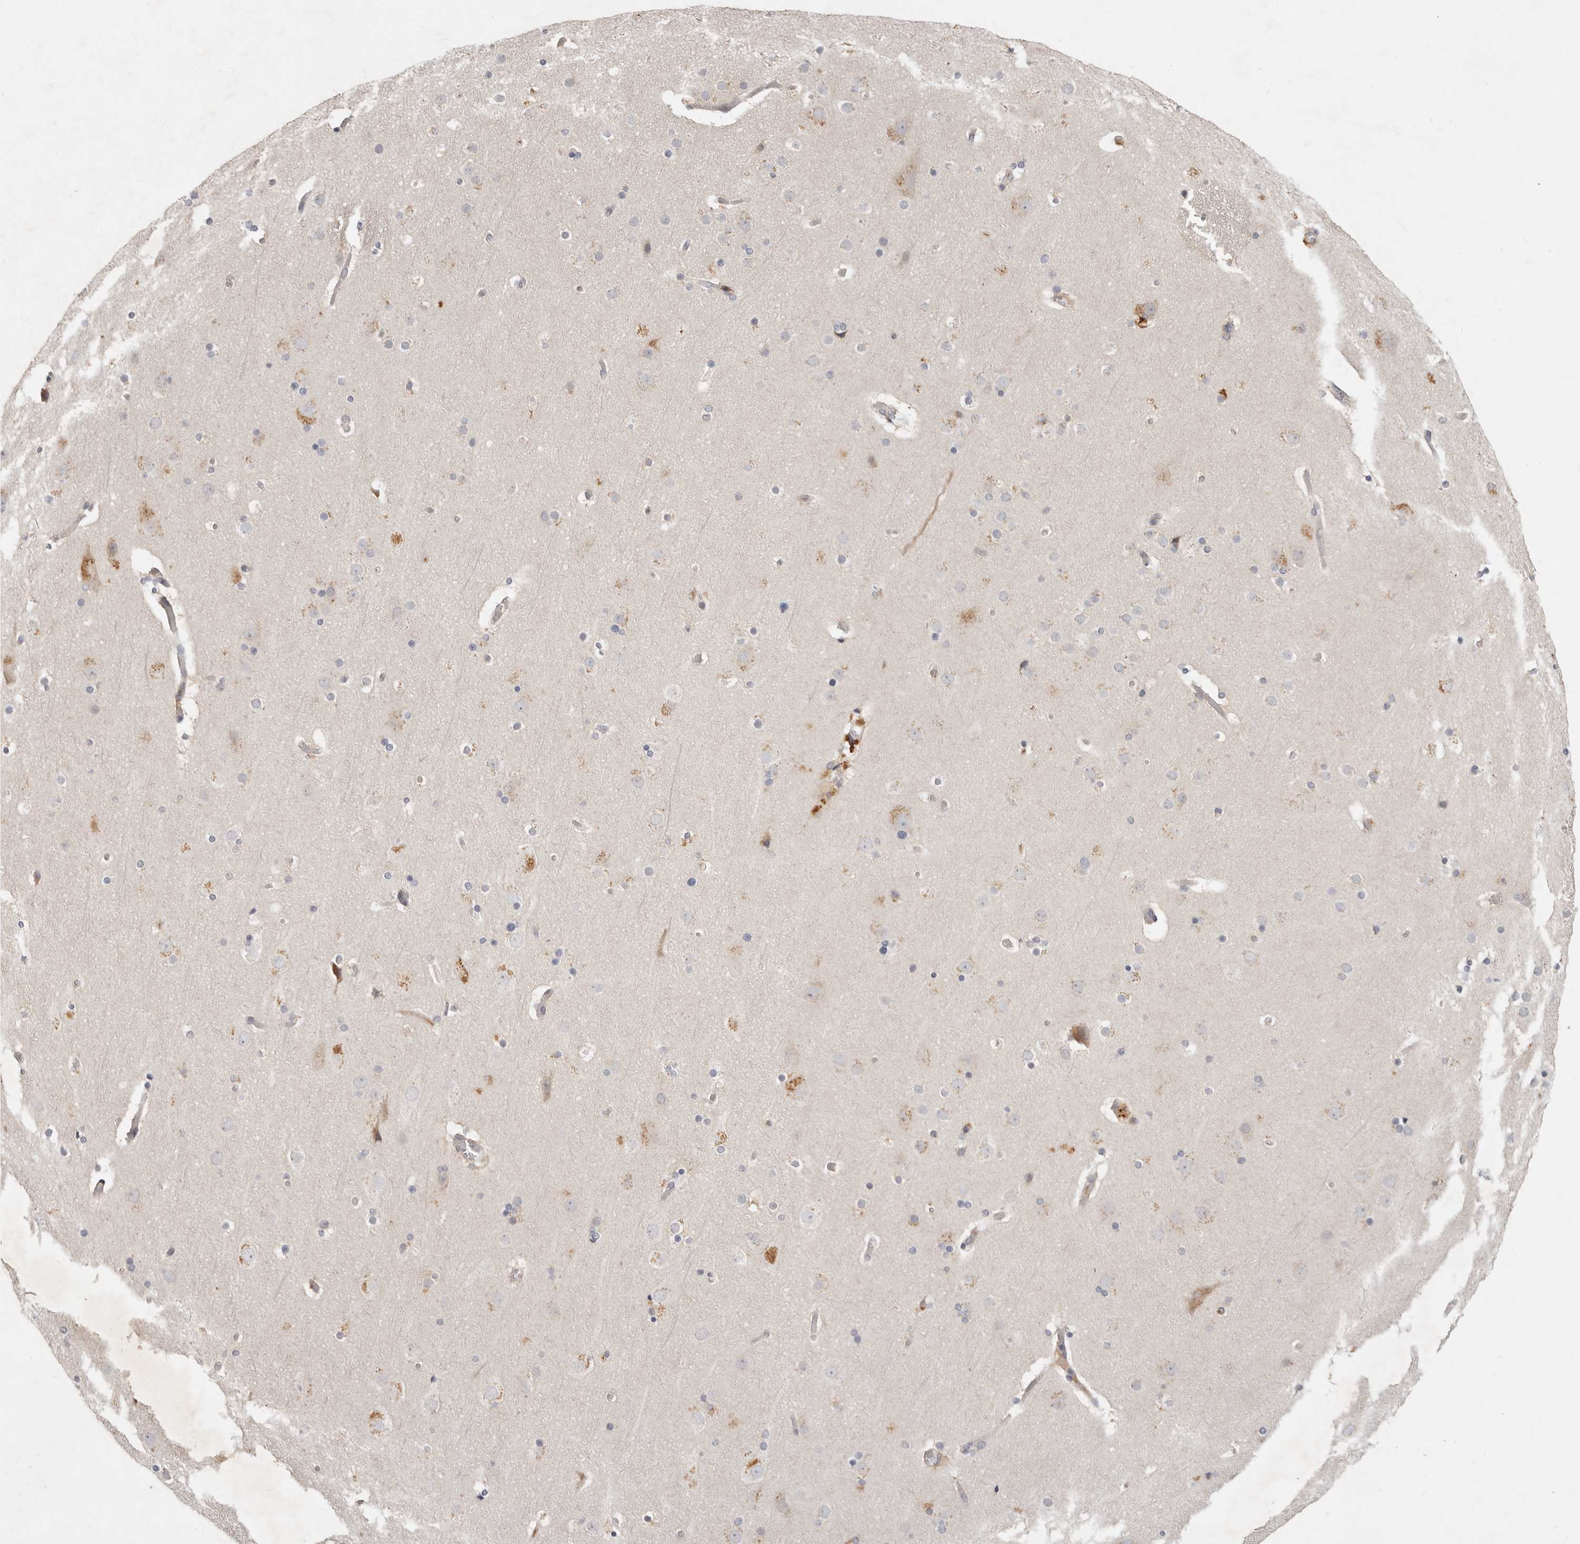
{"staining": {"intensity": "negative", "quantity": "none", "location": "none"}, "tissue": "cerebral cortex", "cell_type": "Endothelial cells", "image_type": "normal", "snomed": [{"axis": "morphology", "description": "Normal tissue, NOS"}, {"axis": "topography", "description": "Cerebral cortex"}], "caption": "Protein analysis of unremarkable cerebral cortex displays no significant positivity in endothelial cells.", "gene": "ARHGEF10L", "patient": {"sex": "male", "age": 57}}